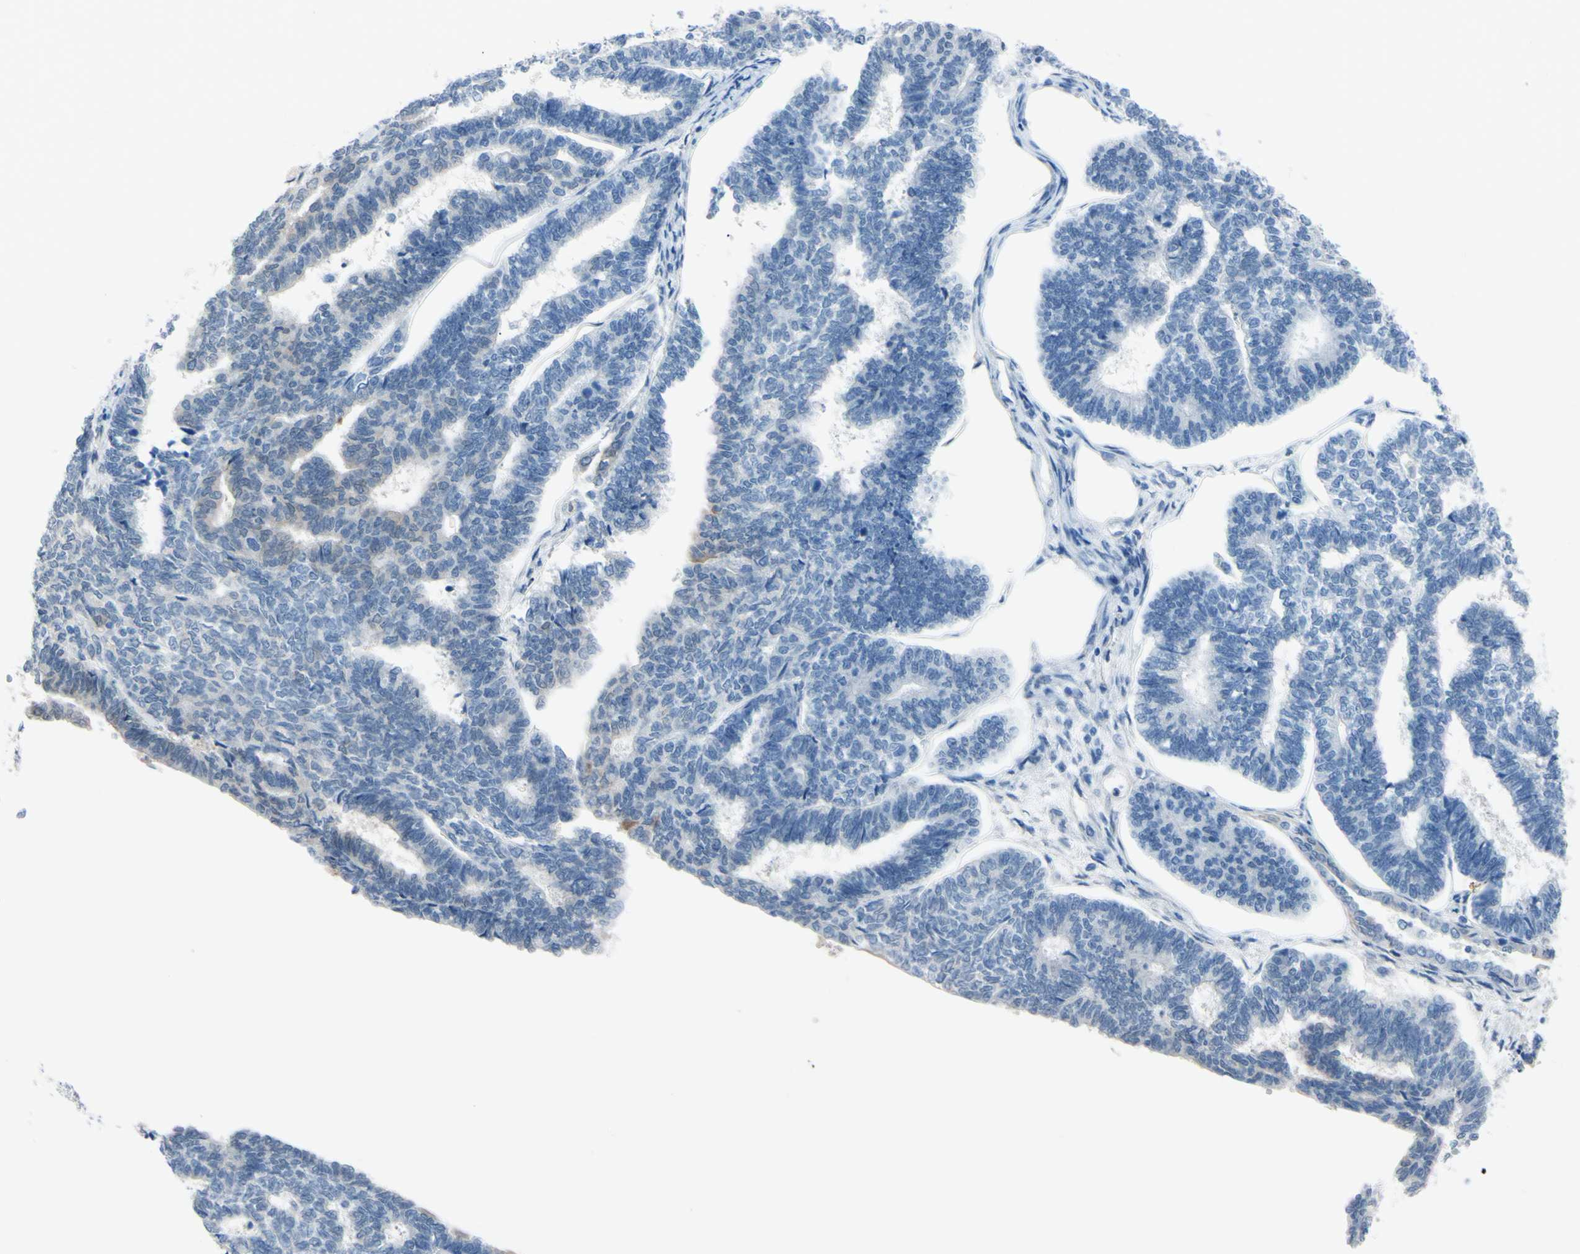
{"staining": {"intensity": "weak", "quantity": "<25%", "location": "cytoplasmic/membranous"}, "tissue": "endometrial cancer", "cell_type": "Tumor cells", "image_type": "cancer", "snomed": [{"axis": "morphology", "description": "Adenocarcinoma, NOS"}, {"axis": "topography", "description": "Endometrium"}], "caption": "Tumor cells show no significant protein expression in adenocarcinoma (endometrial).", "gene": "NOL3", "patient": {"sex": "female", "age": 70}}